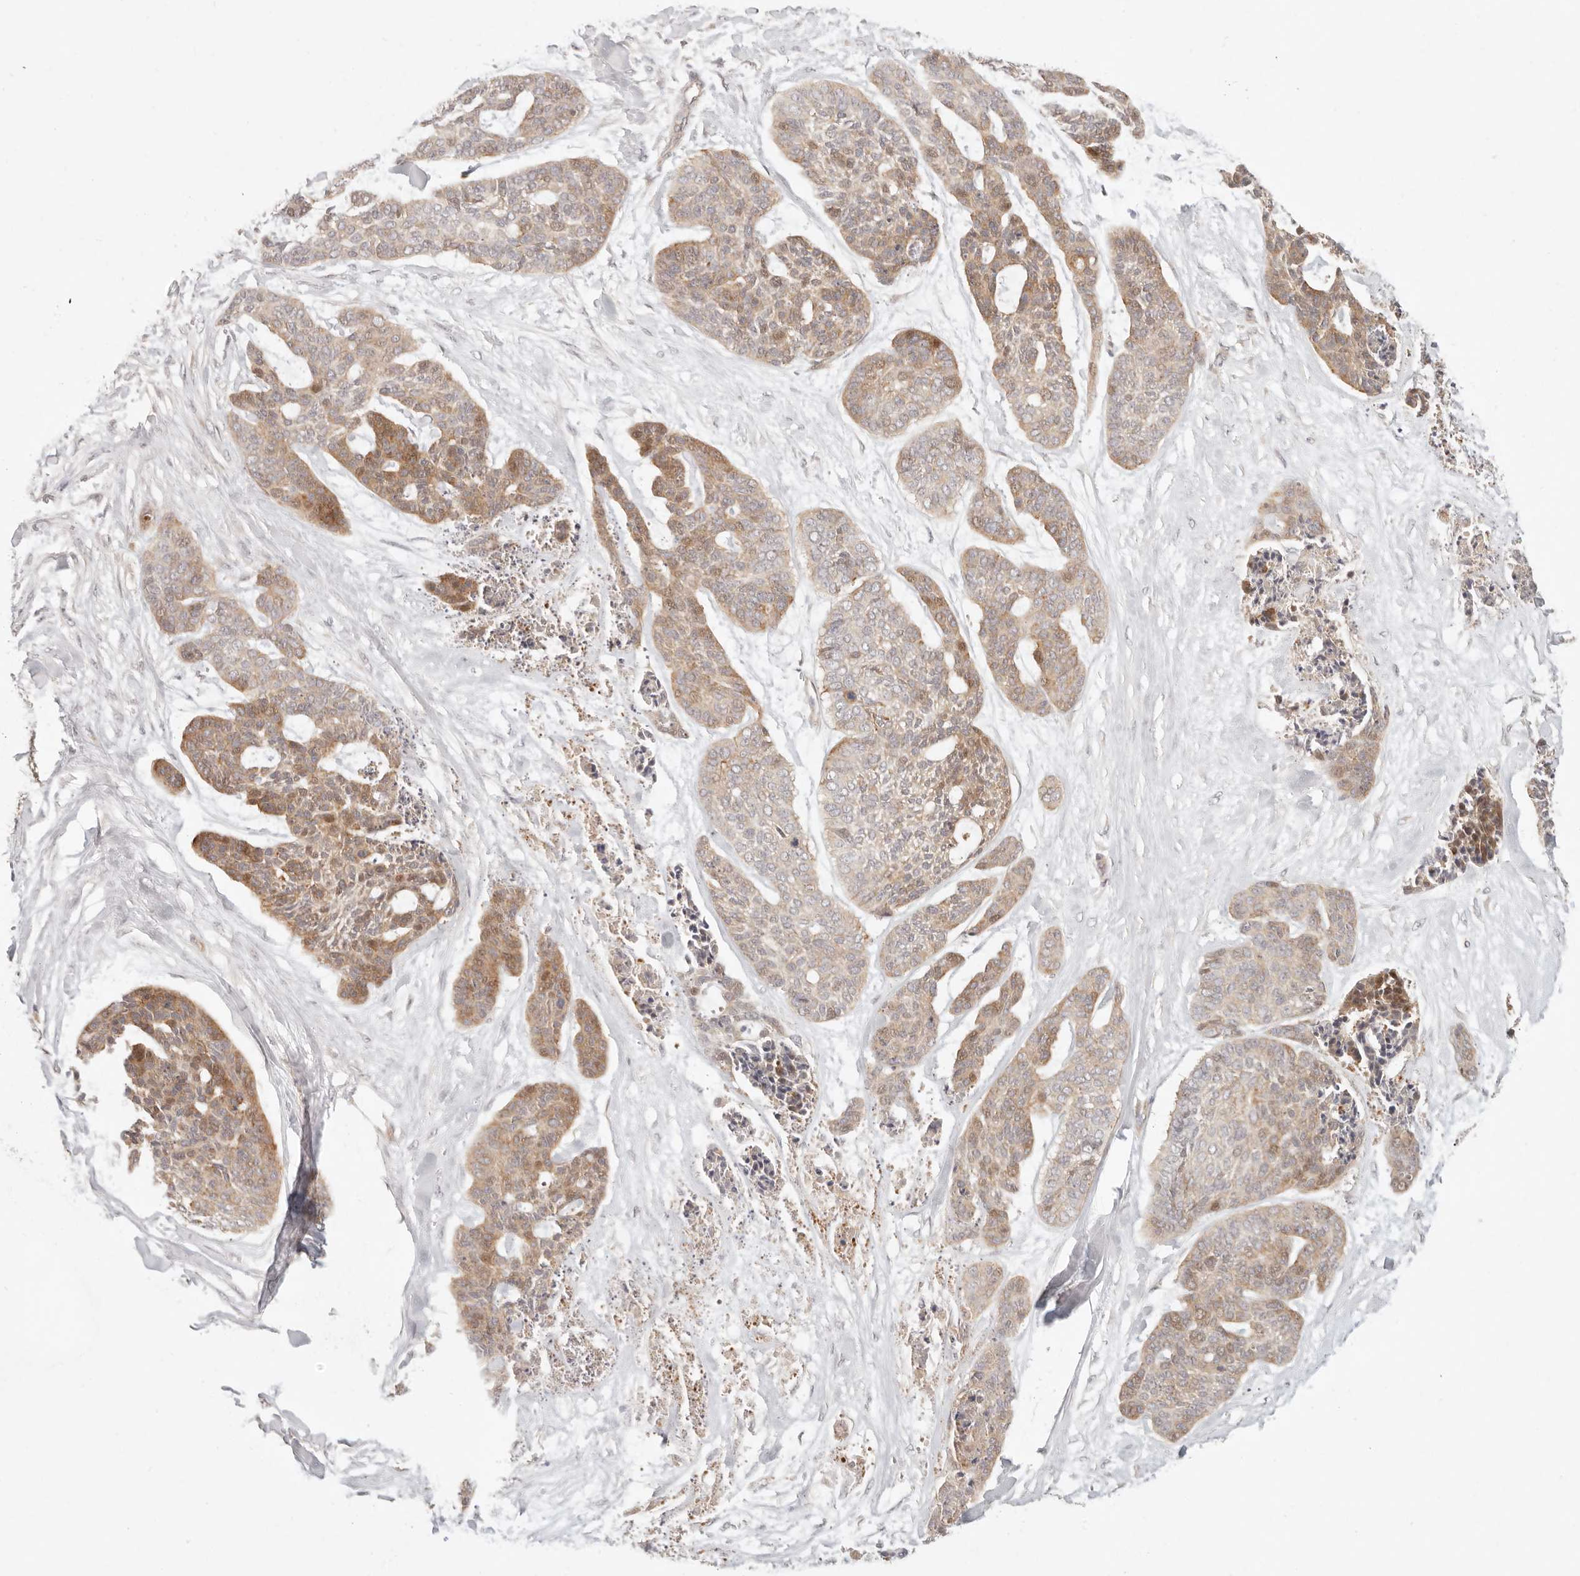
{"staining": {"intensity": "moderate", "quantity": "25%-75%", "location": "cytoplasmic/membranous,nuclear"}, "tissue": "skin cancer", "cell_type": "Tumor cells", "image_type": "cancer", "snomed": [{"axis": "morphology", "description": "Basal cell carcinoma"}, {"axis": "topography", "description": "Skin"}], "caption": "Immunohistochemical staining of basal cell carcinoma (skin) exhibits moderate cytoplasmic/membranous and nuclear protein expression in about 25%-75% of tumor cells. The staining was performed using DAB (3,3'-diaminobenzidine), with brown indicating positive protein expression. Nuclei are stained blue with hematoxylin.", "gene": "PPP1R3B", "patient": {"sex": "female", "age": 64}}